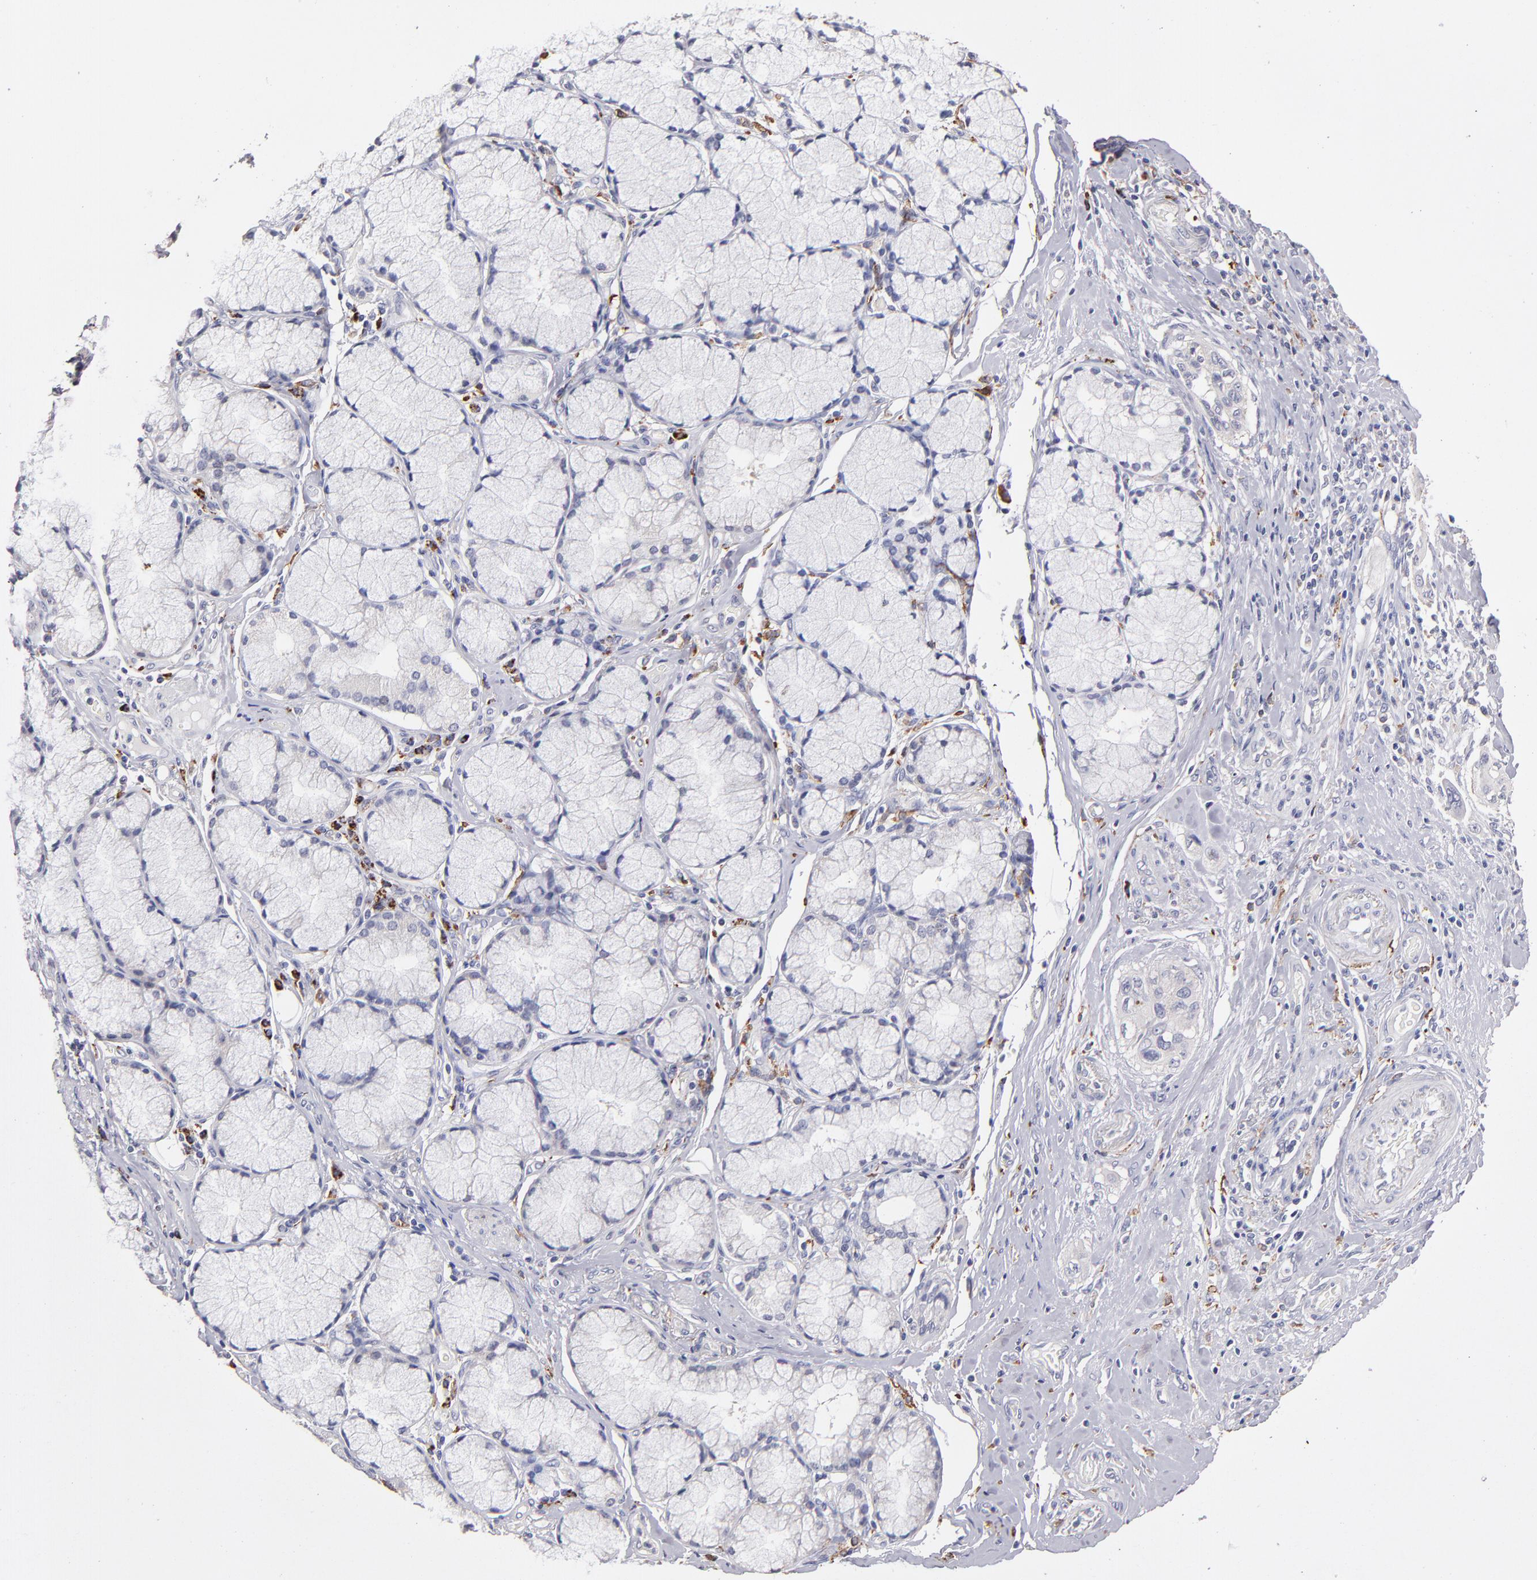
{"staining": {"intensity": "negative", "quantity": "none", "location": "none"}, "tissue": "pancreatic cancer", "cell_type": "Tumor cells", "image_type": "cancer", "snomed": [{"axis": "morphology", "description": "Adenocarcinoma, NOS"}, {"axis": "topography", "description": "Pancreas"}], "caption": "This is a micrograph of immunohistochemistry staining of pancreatic cancer (adenocarcinoma), which shows no positivity in tumor cells. The staining is performed using DAB brown chromogen with nuclei counter-stained in using hematoxylin.", "gene": "GLDC", "patient": {"sex": "male", "age": 77}}